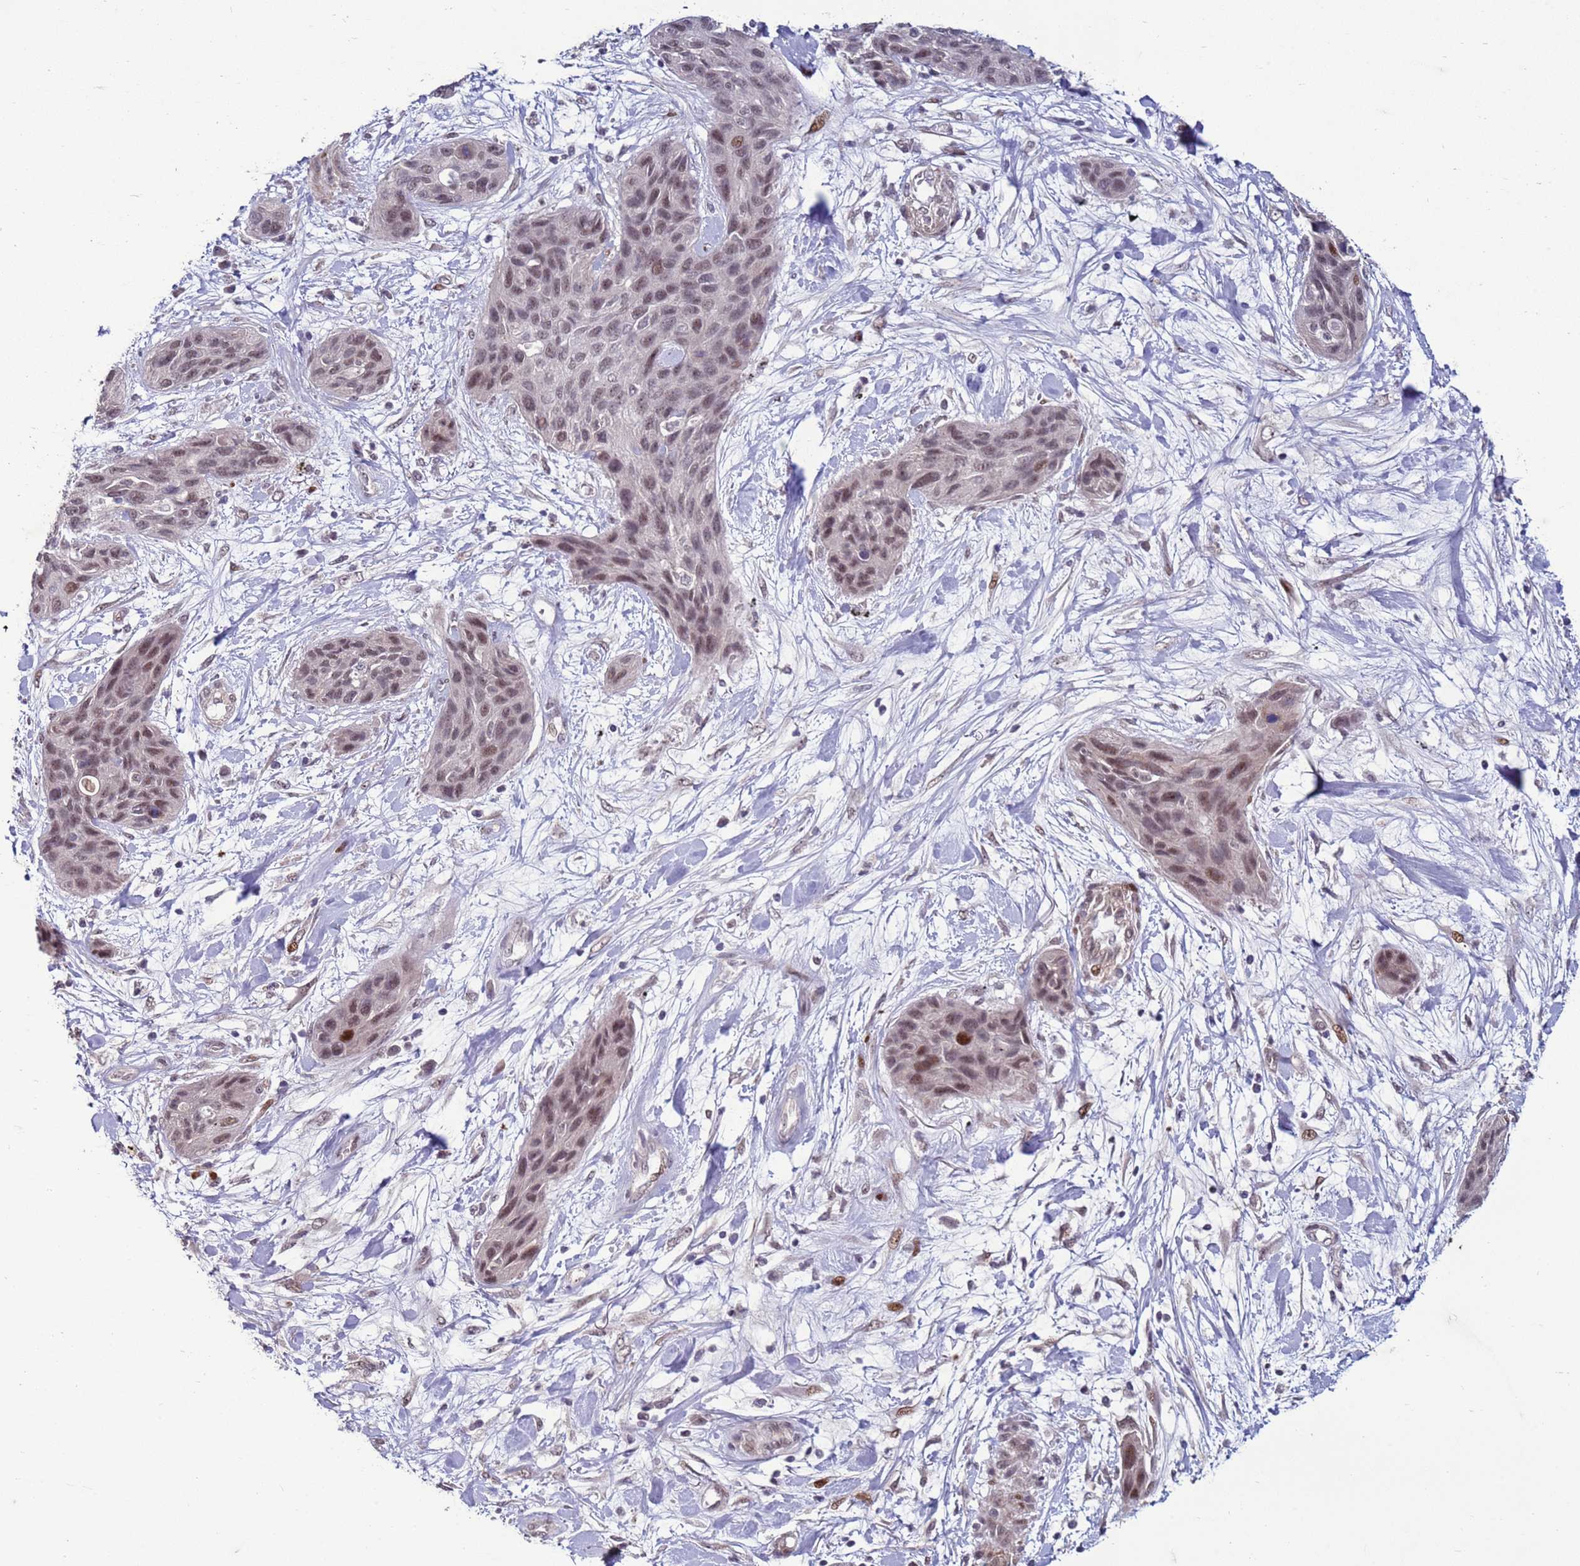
{"staining": {"intensity": "weak", "quantity": ">75%", "location": "nuclear"}, "tissue": "lung cancer", "cell_type": "Tumor cells", "image_type": "cancer", "snomed": [{"axis": "morphology", "description": "Squamous cell carcinoma, NOS"}, {"axis": "topography", "description": "Lung"}], "caption": "Lung squamous cell carcinoma stained with a brown dye demonstrates weak nuclear positive staining in about >75% of tumor cells.", "gene": "SHC3", "patient": {"sex": "female", "age": 70}}